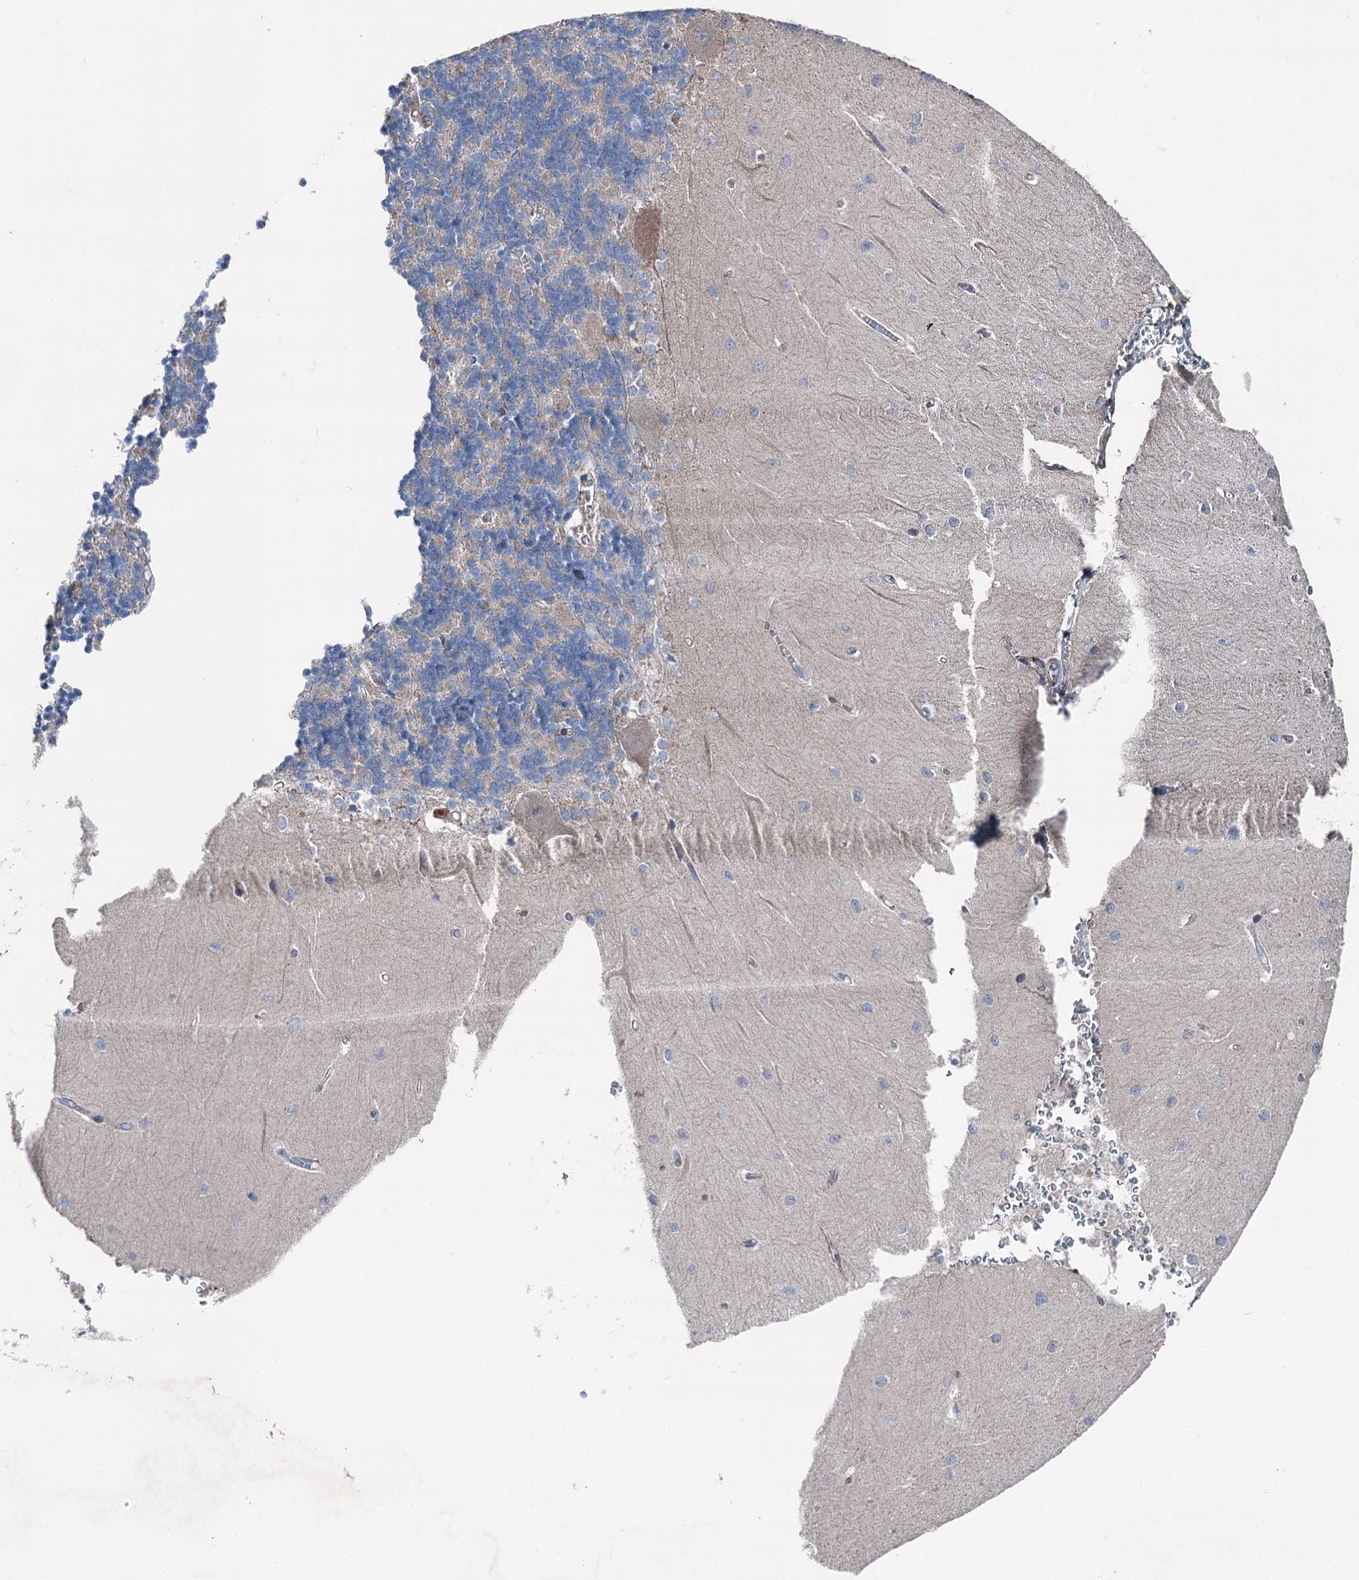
{"staining": {"intensity": "negative", "quantity": "none", "location": "none"}, "tissue": "cerebellum", "cell_type": "Cells in granular layer", "image_type": "normal", "snomed": [{"axis": "morphology", "description": "Normal tissue, NOS"}, {"axis": "topography", "description": "Cerebellum"}], "caption": "The immunohistochemistry (IHC) image has no significant positivity in cells in granular layer of cerebellum. (DAB (3,3'-diaminobenzidine) immunohistochemistry (IHC), high magnification).", "gene": "RUFY1", "patient": {"sex": "male", "age": 37}}